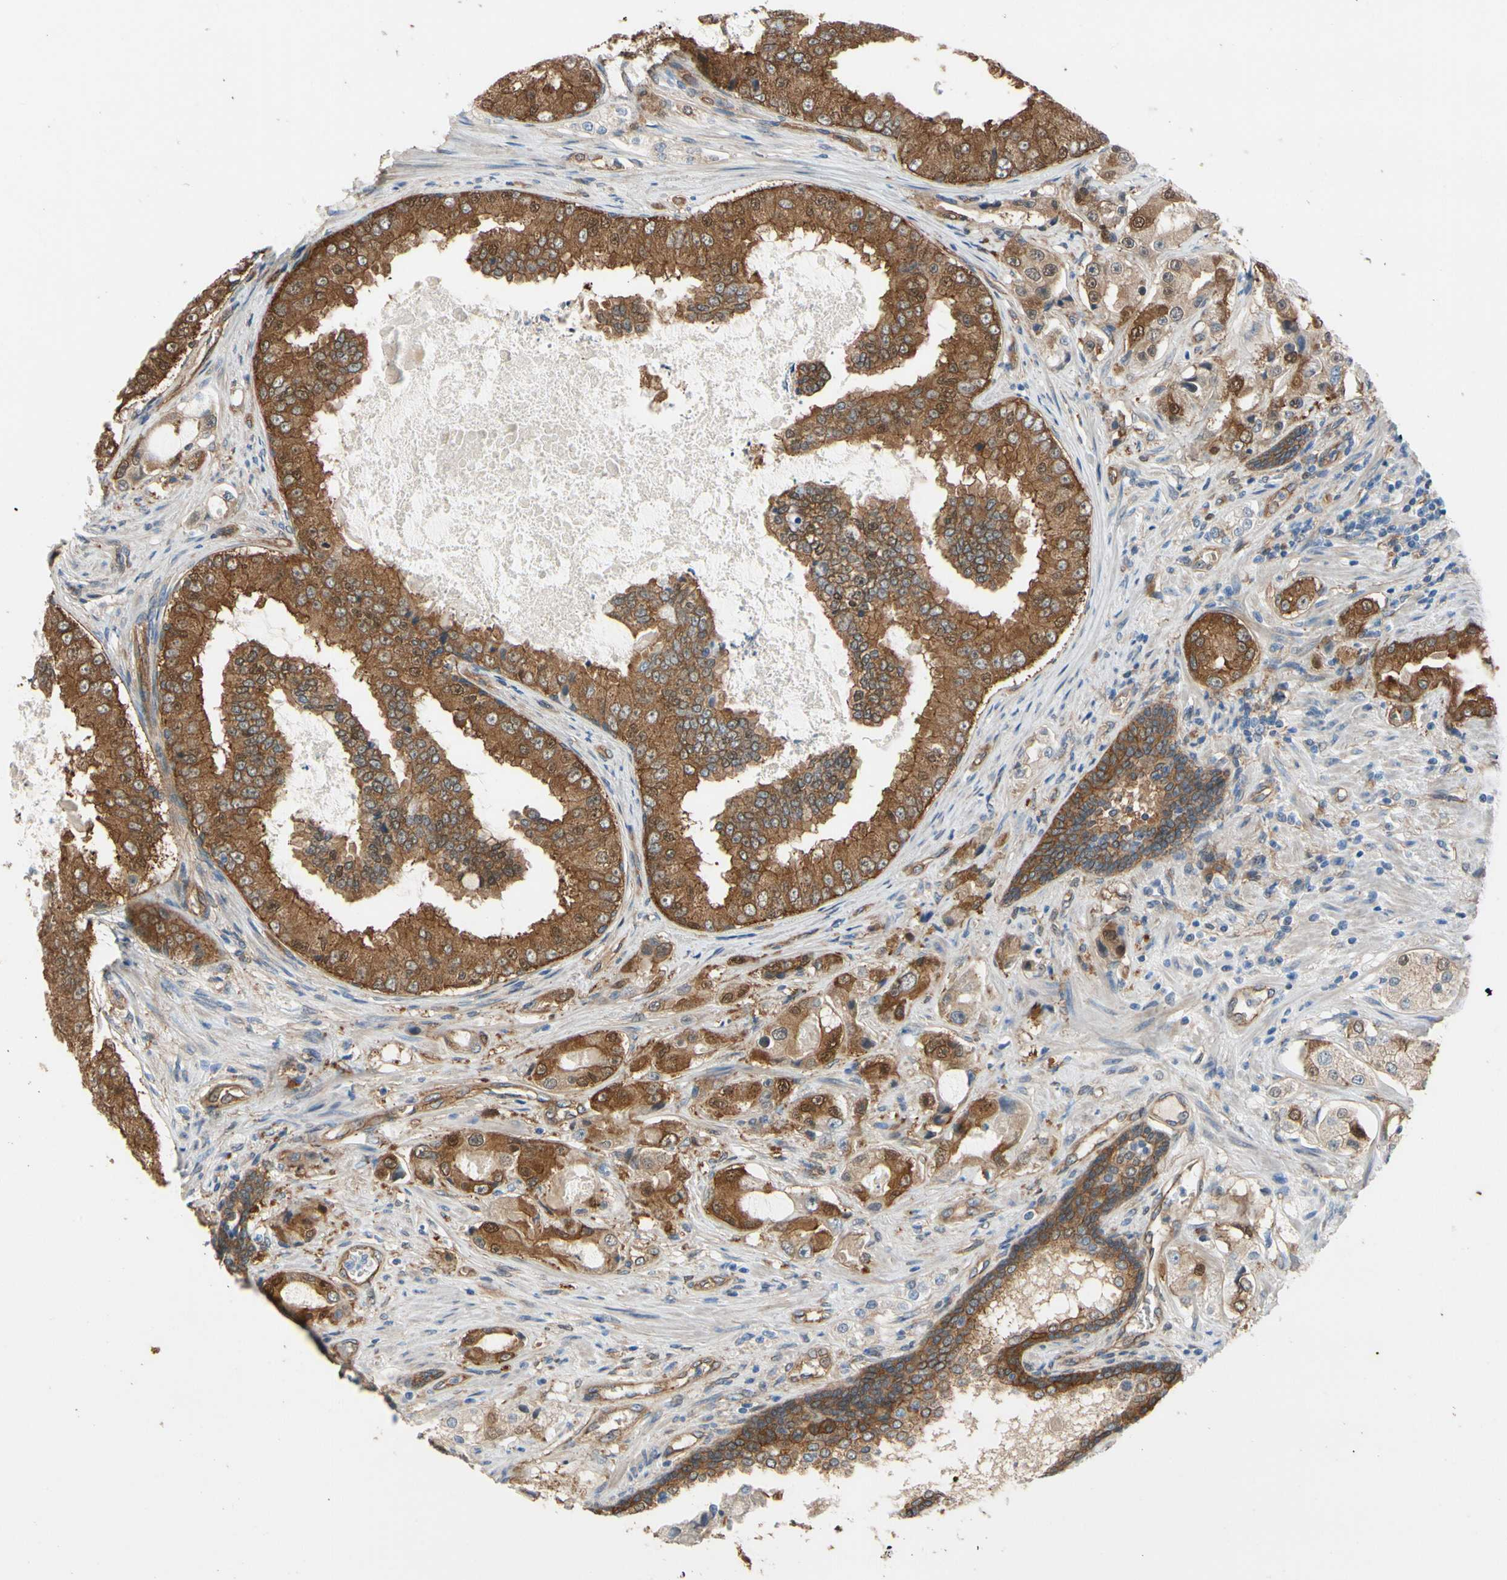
{"staining": {"intensity": "moderate", "quantity": ">75%", "location": "cytoplasmic/membranous,nuclear"}, "tissue": "prostate cancer", "cell_type": "Tumor cells", "image_type": "cancer", "snomed": [{"axis": "morphology", "description": "Adenocarcinoma, High grade"}, {"axis": "topography", "description": "Prostate"}], "caption": "IHC staining of prostate cancer, which exhibits medium levels of moderate cytoplasmic/membranous and nuclear positivity in about >75% of tumor cells indicating moderate cytoplasmic/membranous and nuclear protein staining. The staining was performed using DAB (brown) for protein detection and nuclei were counterstained in hematoxylin (blue).", "gene": "CTTNBP2", "patient": {"sex": "male", "age": 73}}